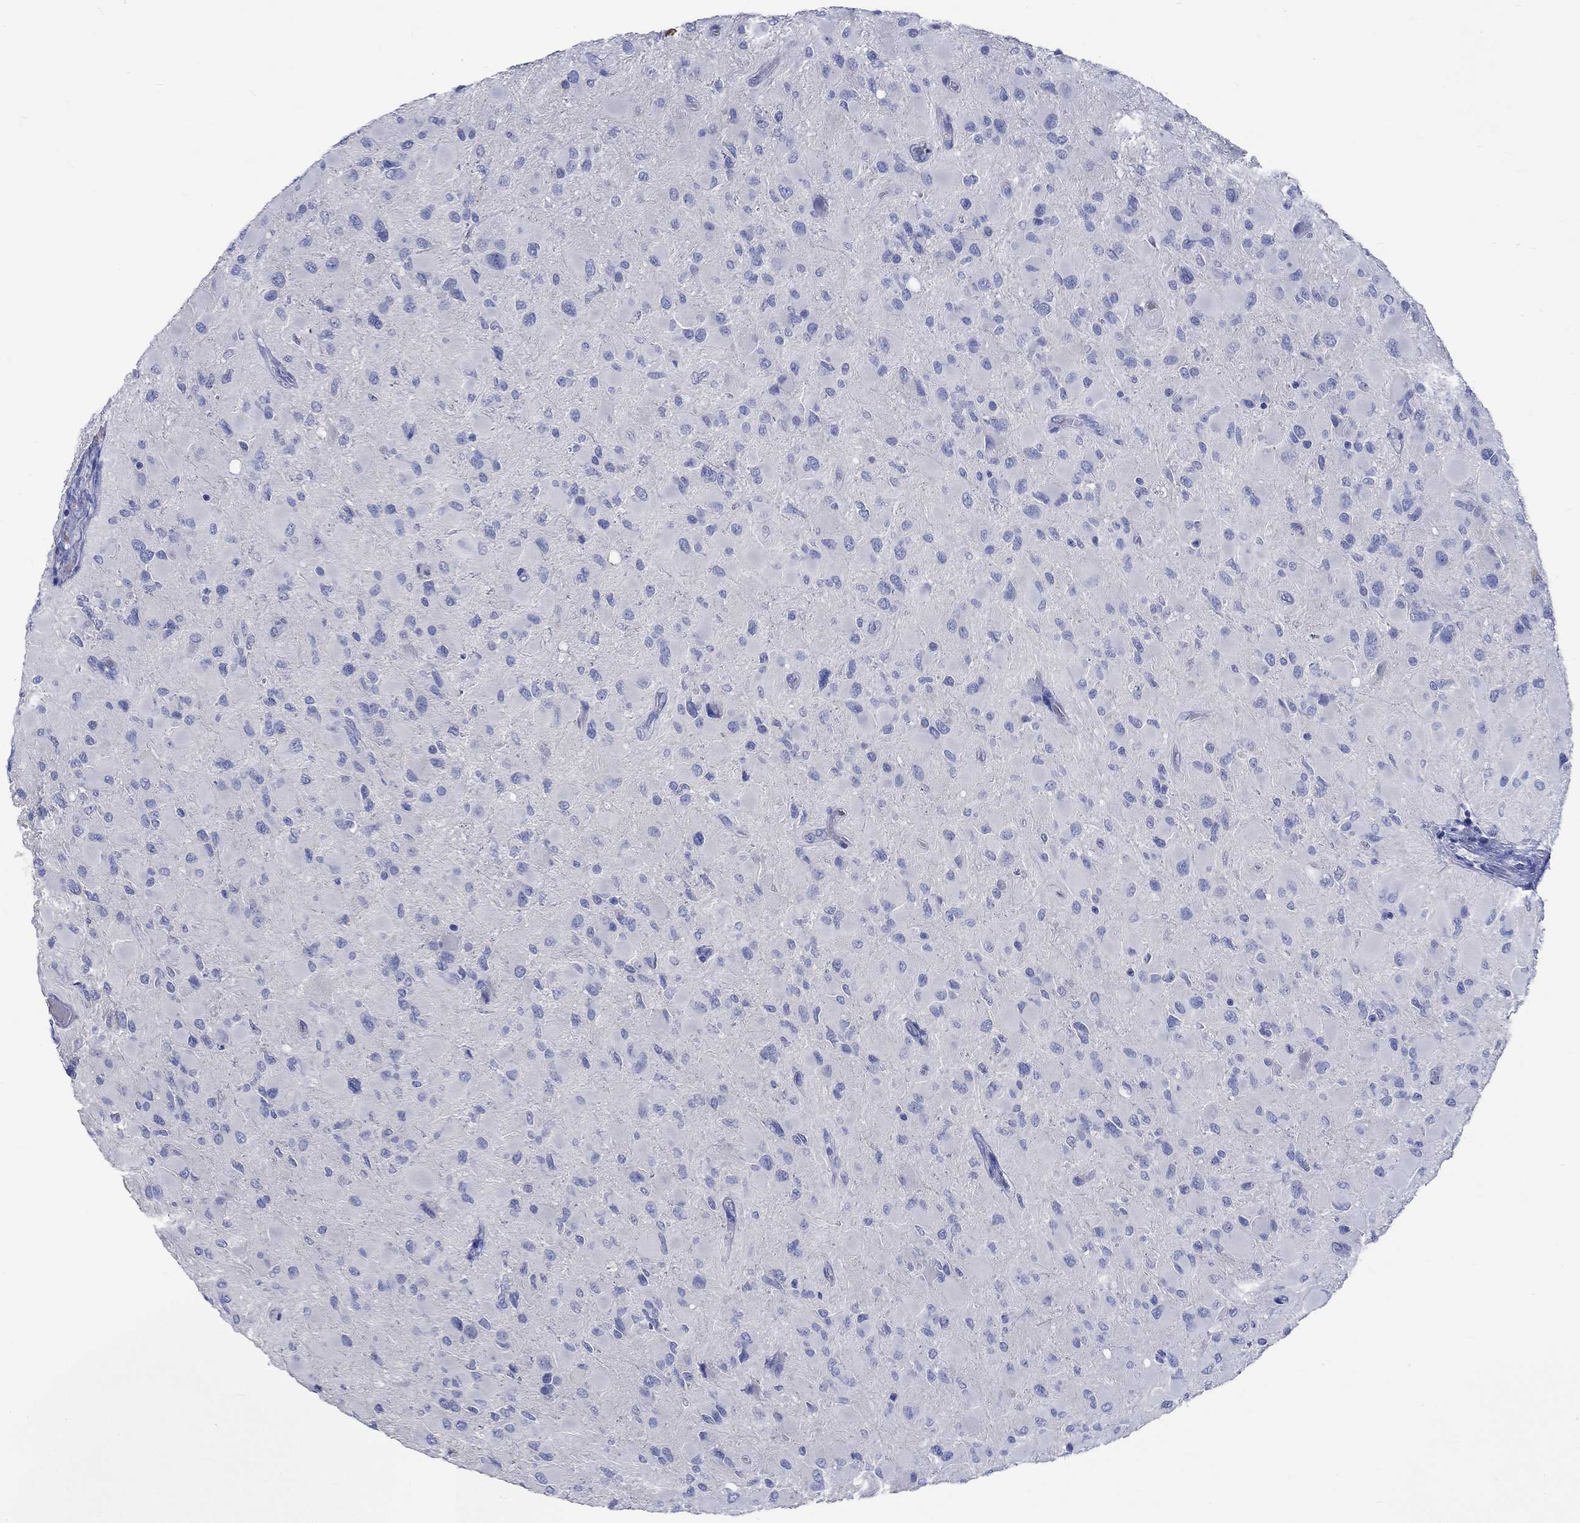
{"staining": {"intensity": "negative", "quantity": "none", "location": "none"}, "tissue": "glioma", "cell_type": "Tumor cells", "image_type": "cancer", "snomed": [{"axis": "morphology", "description": "Glioma, malignant, High grade"}, {"axis": "topography", "description": "Cerebral cortex"}], "caption": "This is an IHC histopathology image of human malignant high-grade glioma. There is no staining in tumor cells.", "gene": "KCNA1", "patient": {"sex": "female", "age": 36}}